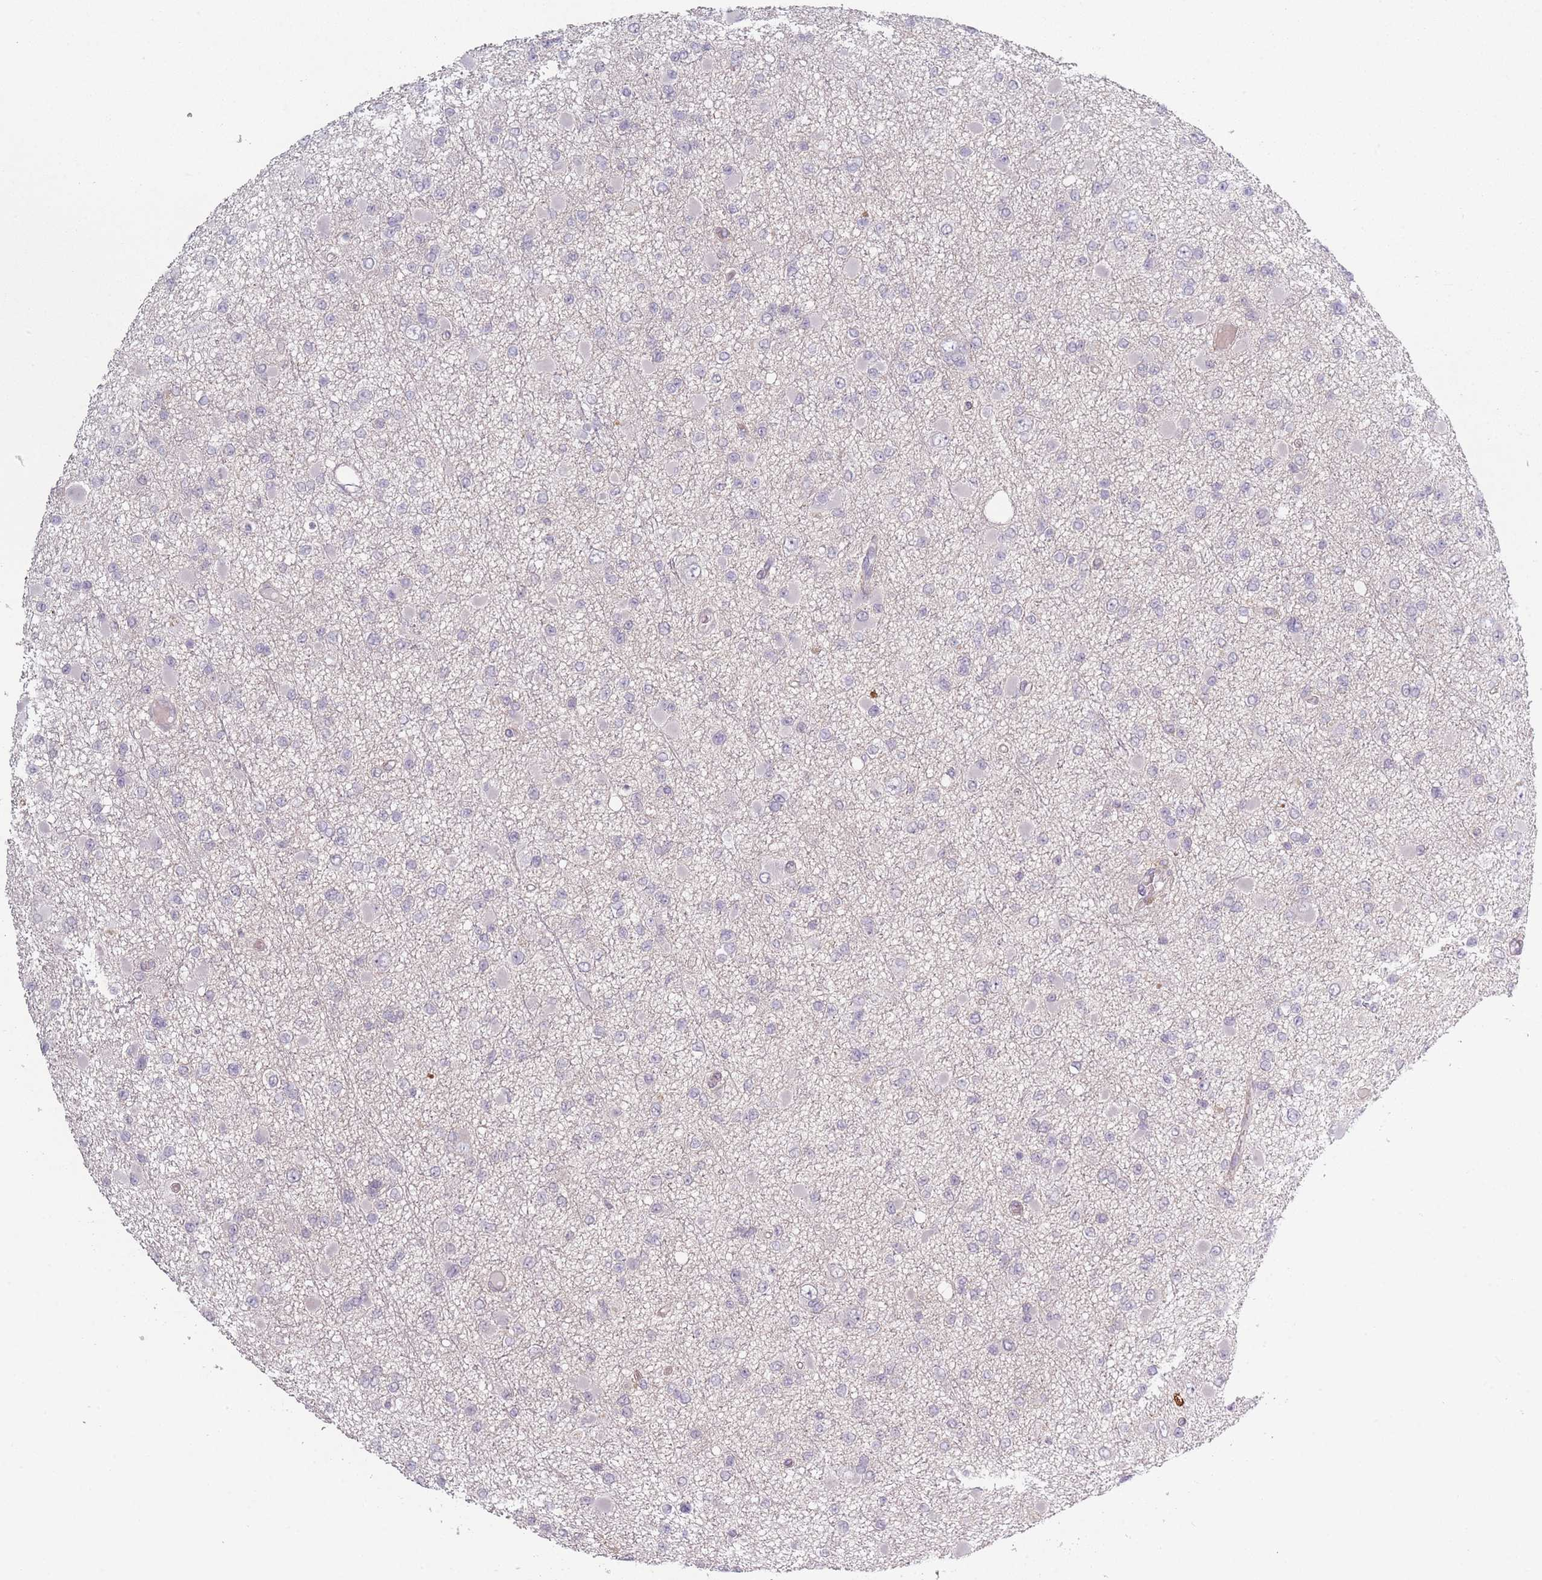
{"staining": {"intensity": "negative", "quantity": "none", "location": "none"}, "tissue": "glioma", "cell_type": "Tumor cells", "image_type": "cancer", "snomed": [{"axis": "morphology", "description": "Glioma, malignant, Low grade"}, {"axis": "topography", "description": "Brain"}], "caption": "Histopathology image shows no significant protein expression in tumor cells of low-grade glioma (malignant). (DAB immunohistochemistry visualized using brightfield microscopy, high magnification).", "gene": "RASL10B", "patient": {"sex": "female", "age": 22}}